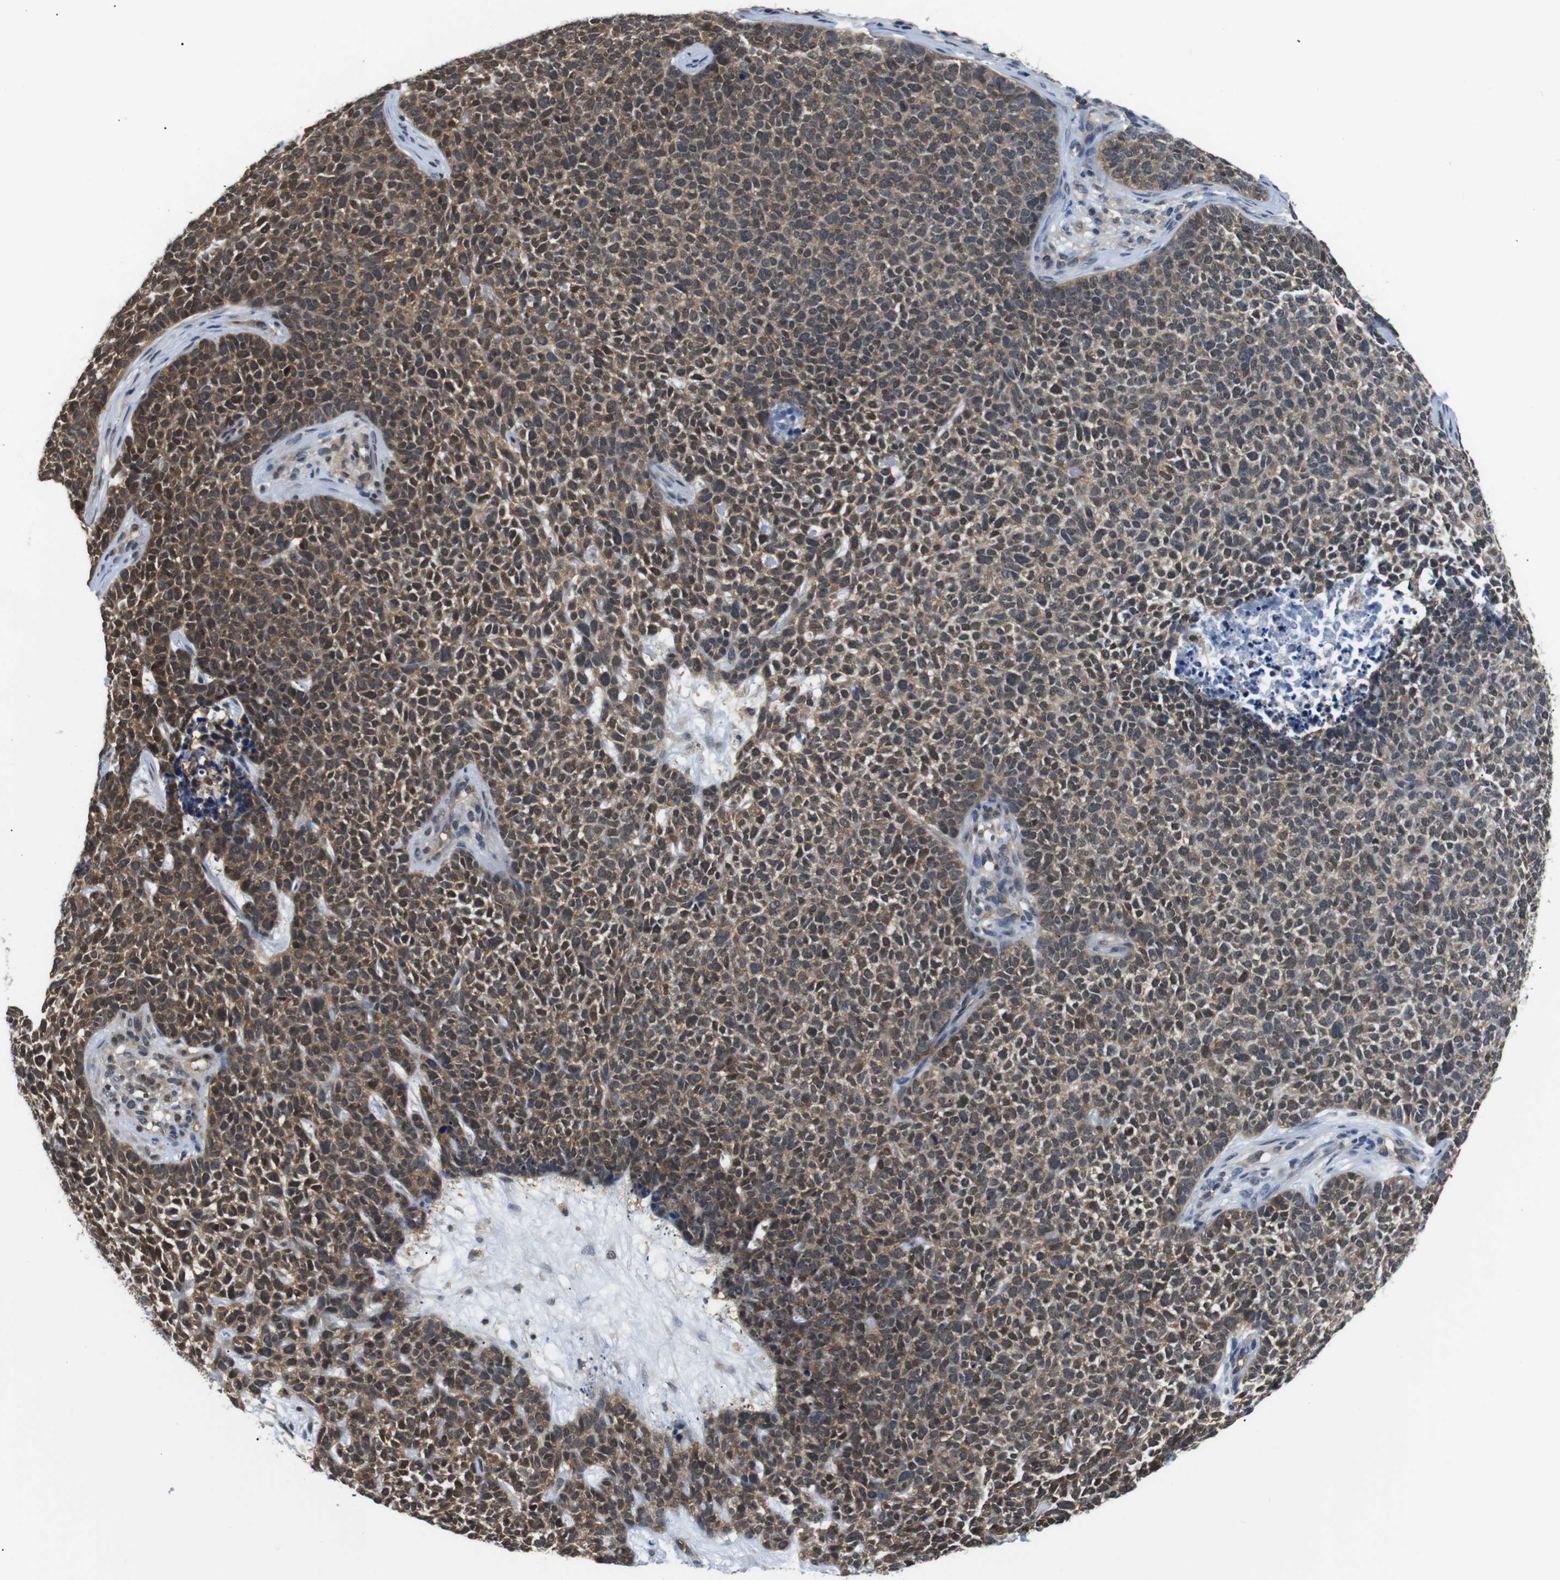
{"staining": {"intensity": "moderate", "quantity": ">75%", "location": "cytoplasmic/membranous,nuclear"}, "tissue": "skin cancer", "cell_type": "Tumor cells", "image_type": "cancer", "snomed": [{"axis": "morphology", "description": "Basal cell carcinoma"}, {"axis": "topography", "description": "Skin"}], "caption": "This is an image of IHC staining of skin cancer (basal cell carcinoma), which shows moderate staining in the cytoplasmic/membranous and nuclear of tumor cells.", "gene": "UBXN1", "patient": {"sex": "female", "age": 84}}